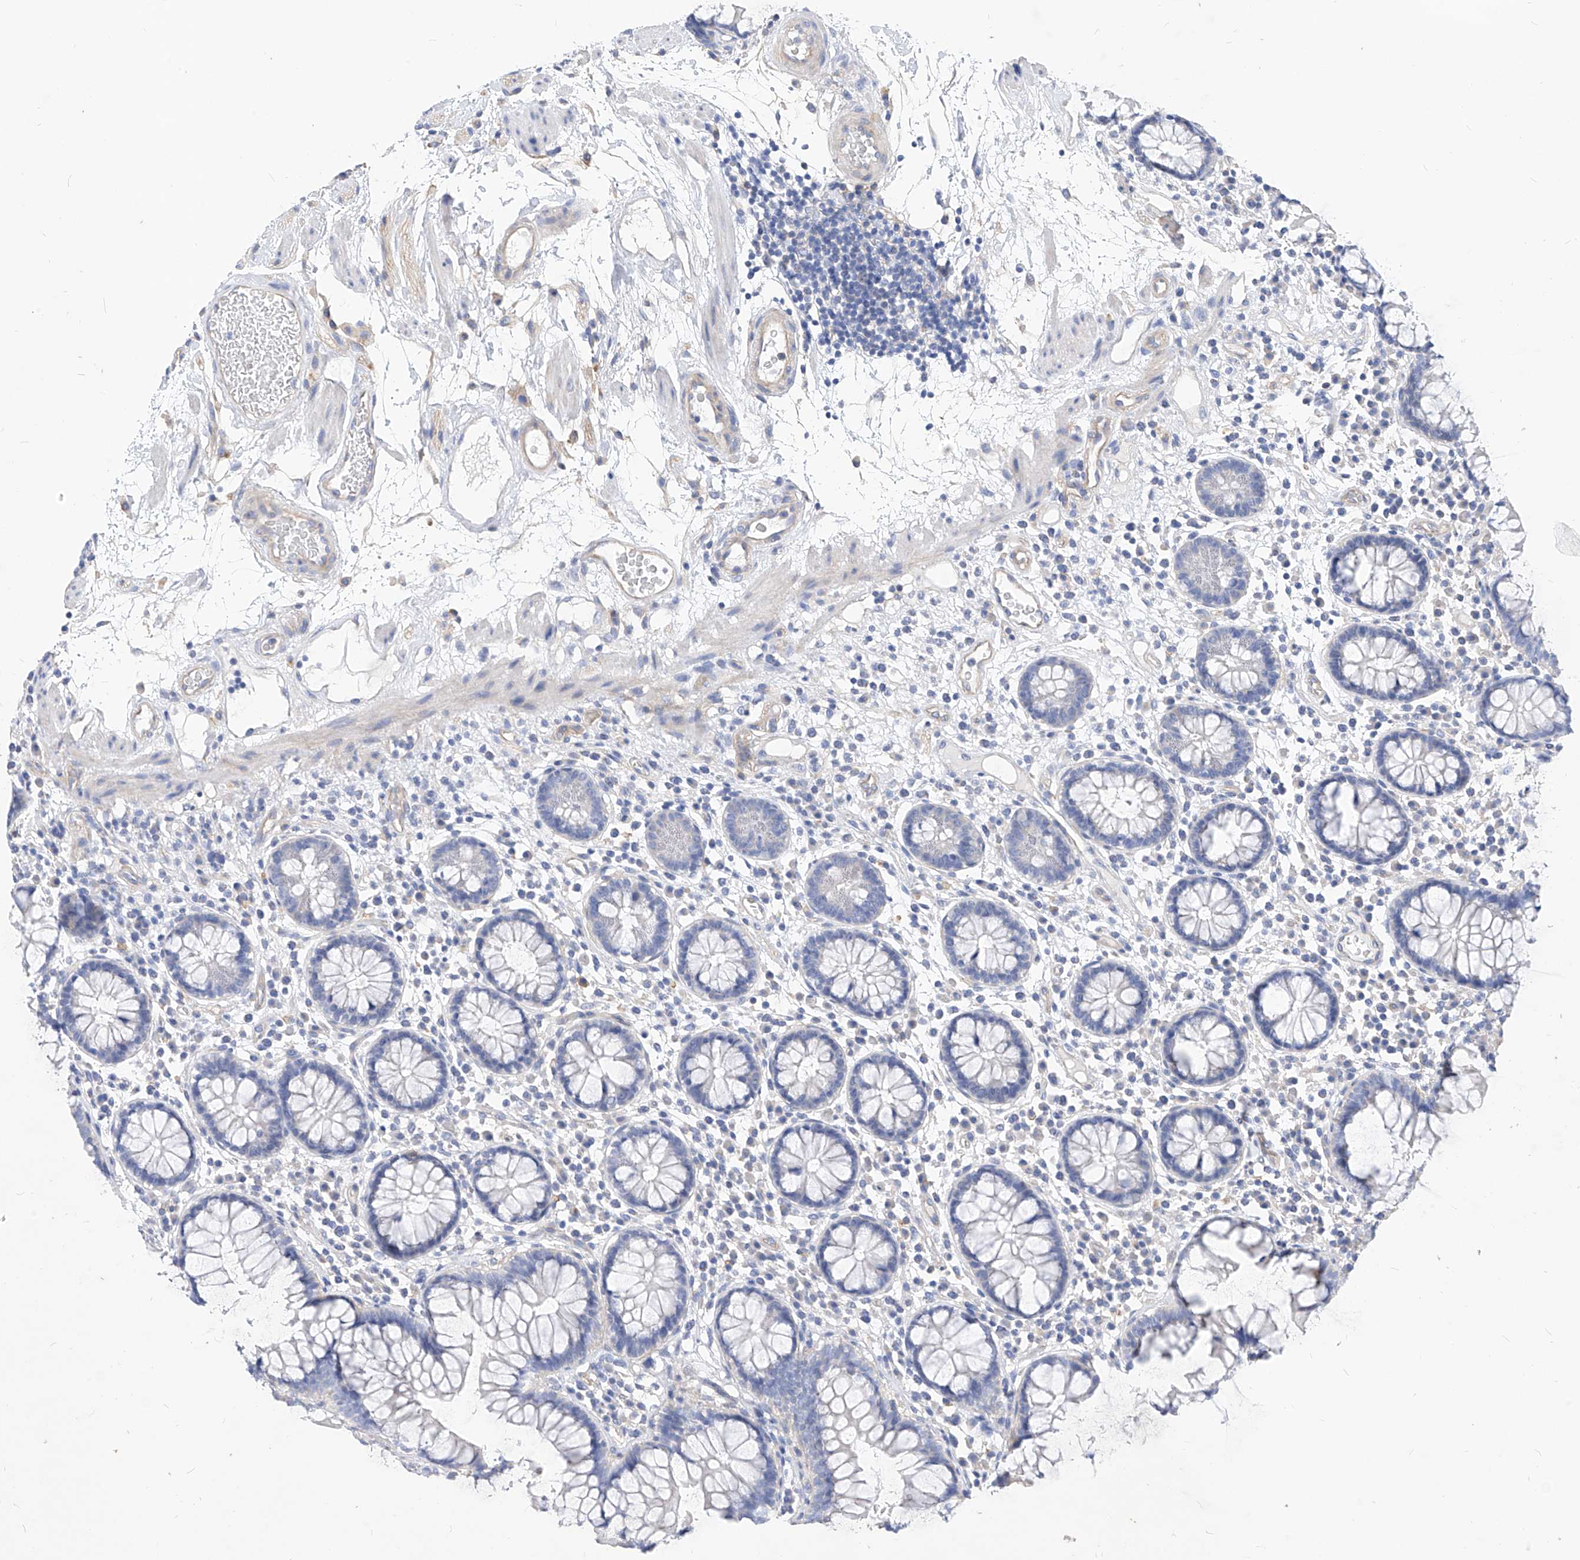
{"staining": {"intensity": "weak", "quantity": ">75%", "location": "cytoplasmic/membranous"}, "tissue": "colon", "cell_type": "Endothelial cells", "image_type": "normal", "snomed": [{"axis": "morphology", "description": "Normal tissue, NOS"}, {"axis": "topography", "description": "Colon"}], "caption": "This is an image of immunohistochemistry staining of normal colon, which shows weak positivity in the cytoplasmic/membranous of endothelial cells.", "gene": "SCGB2A1", "patient": {"sex": "female", "age": 79}}